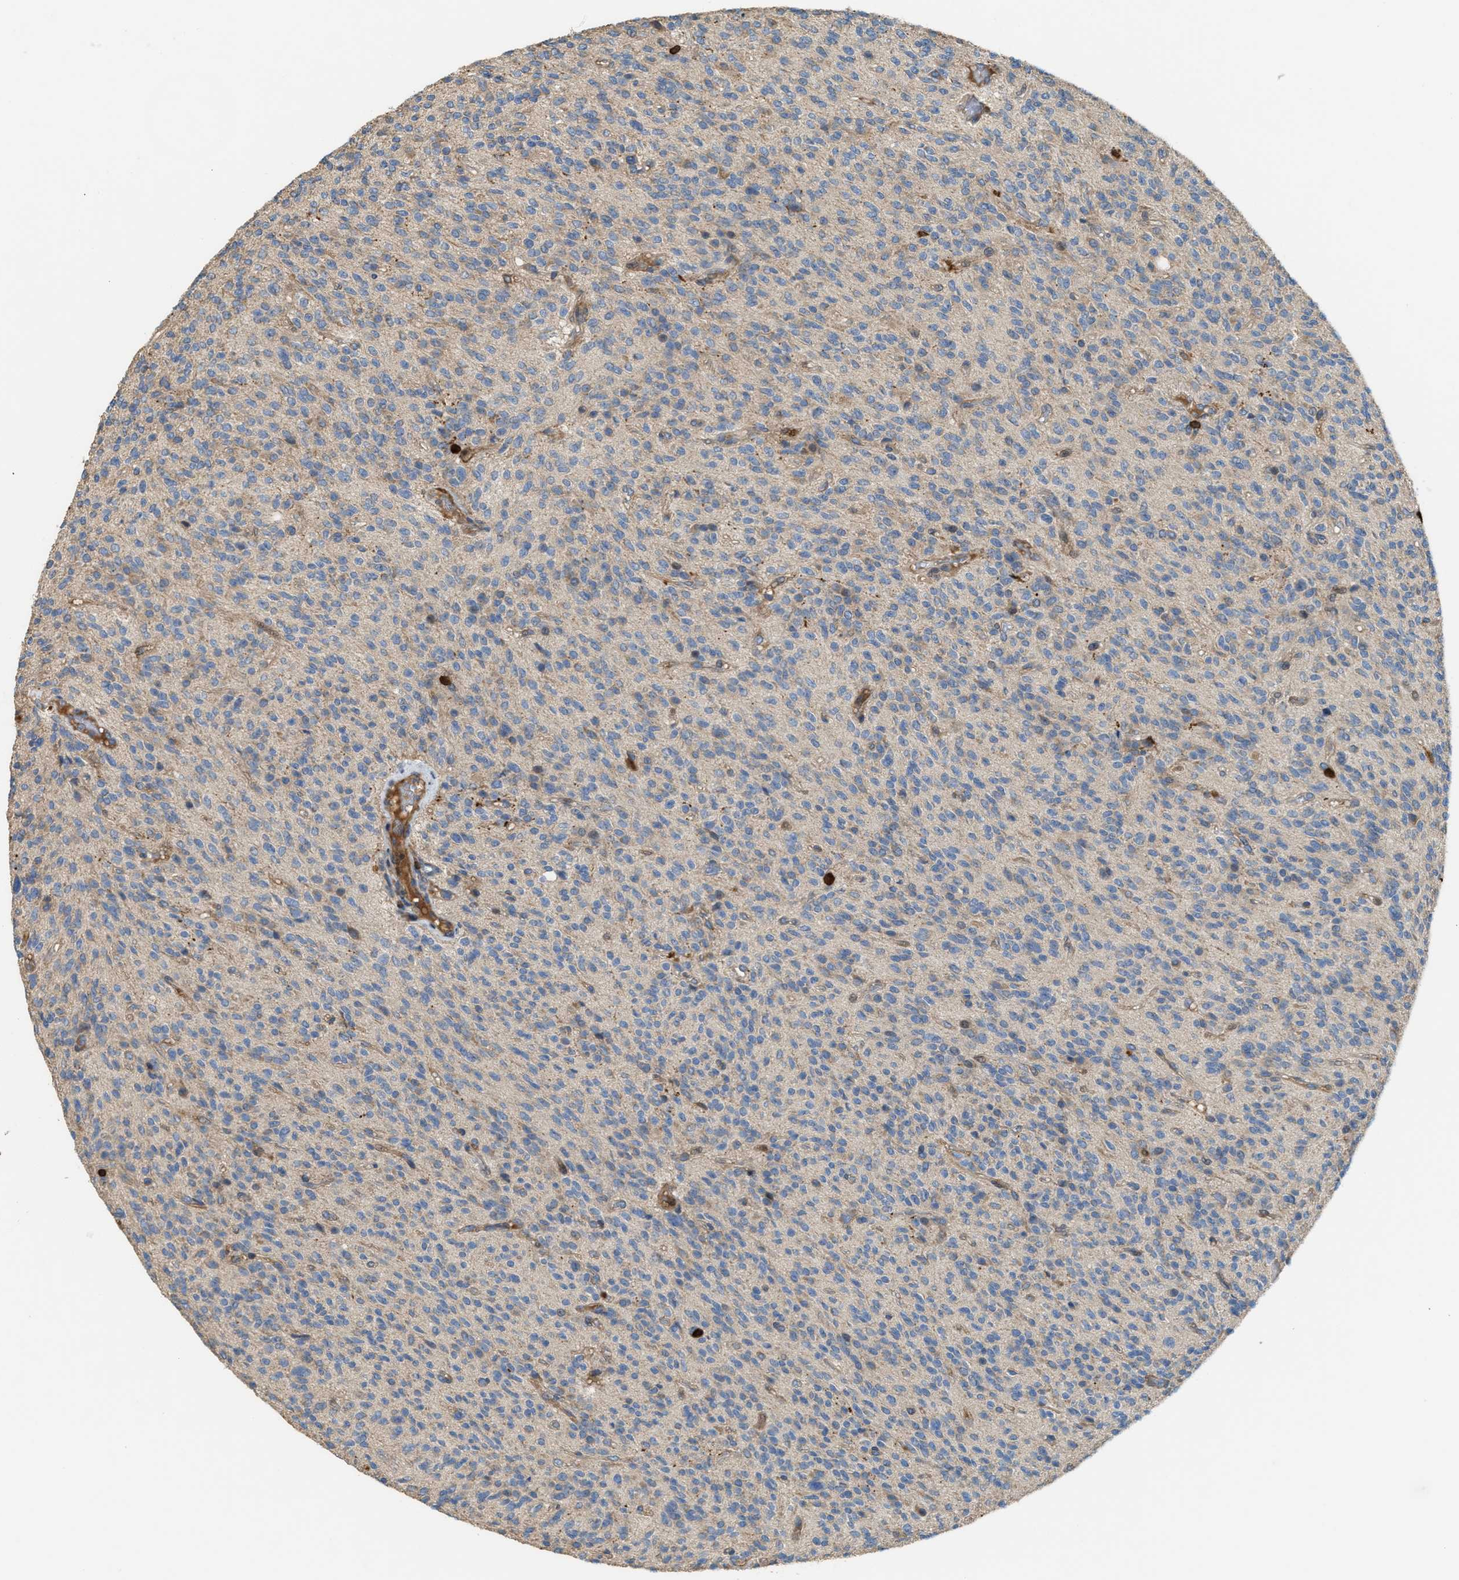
{"staining": {"intensity": "negative", "quantity": "none", "location": "none"}, "tissue": "glioma", "cell_type": "Tumor cells", "image_type": "cancer", "snomed": [{"axis": "morphology", "description": "Glioma, malignant, High grade"}, {"axis": "topography", "description": "Brain"}], "caption": "Immunohistochemical staining of human glioma shows no significant positivity in tumor cells.", "gene": "SERPINB5", "patient": {"sex": "male", "age": 34}}